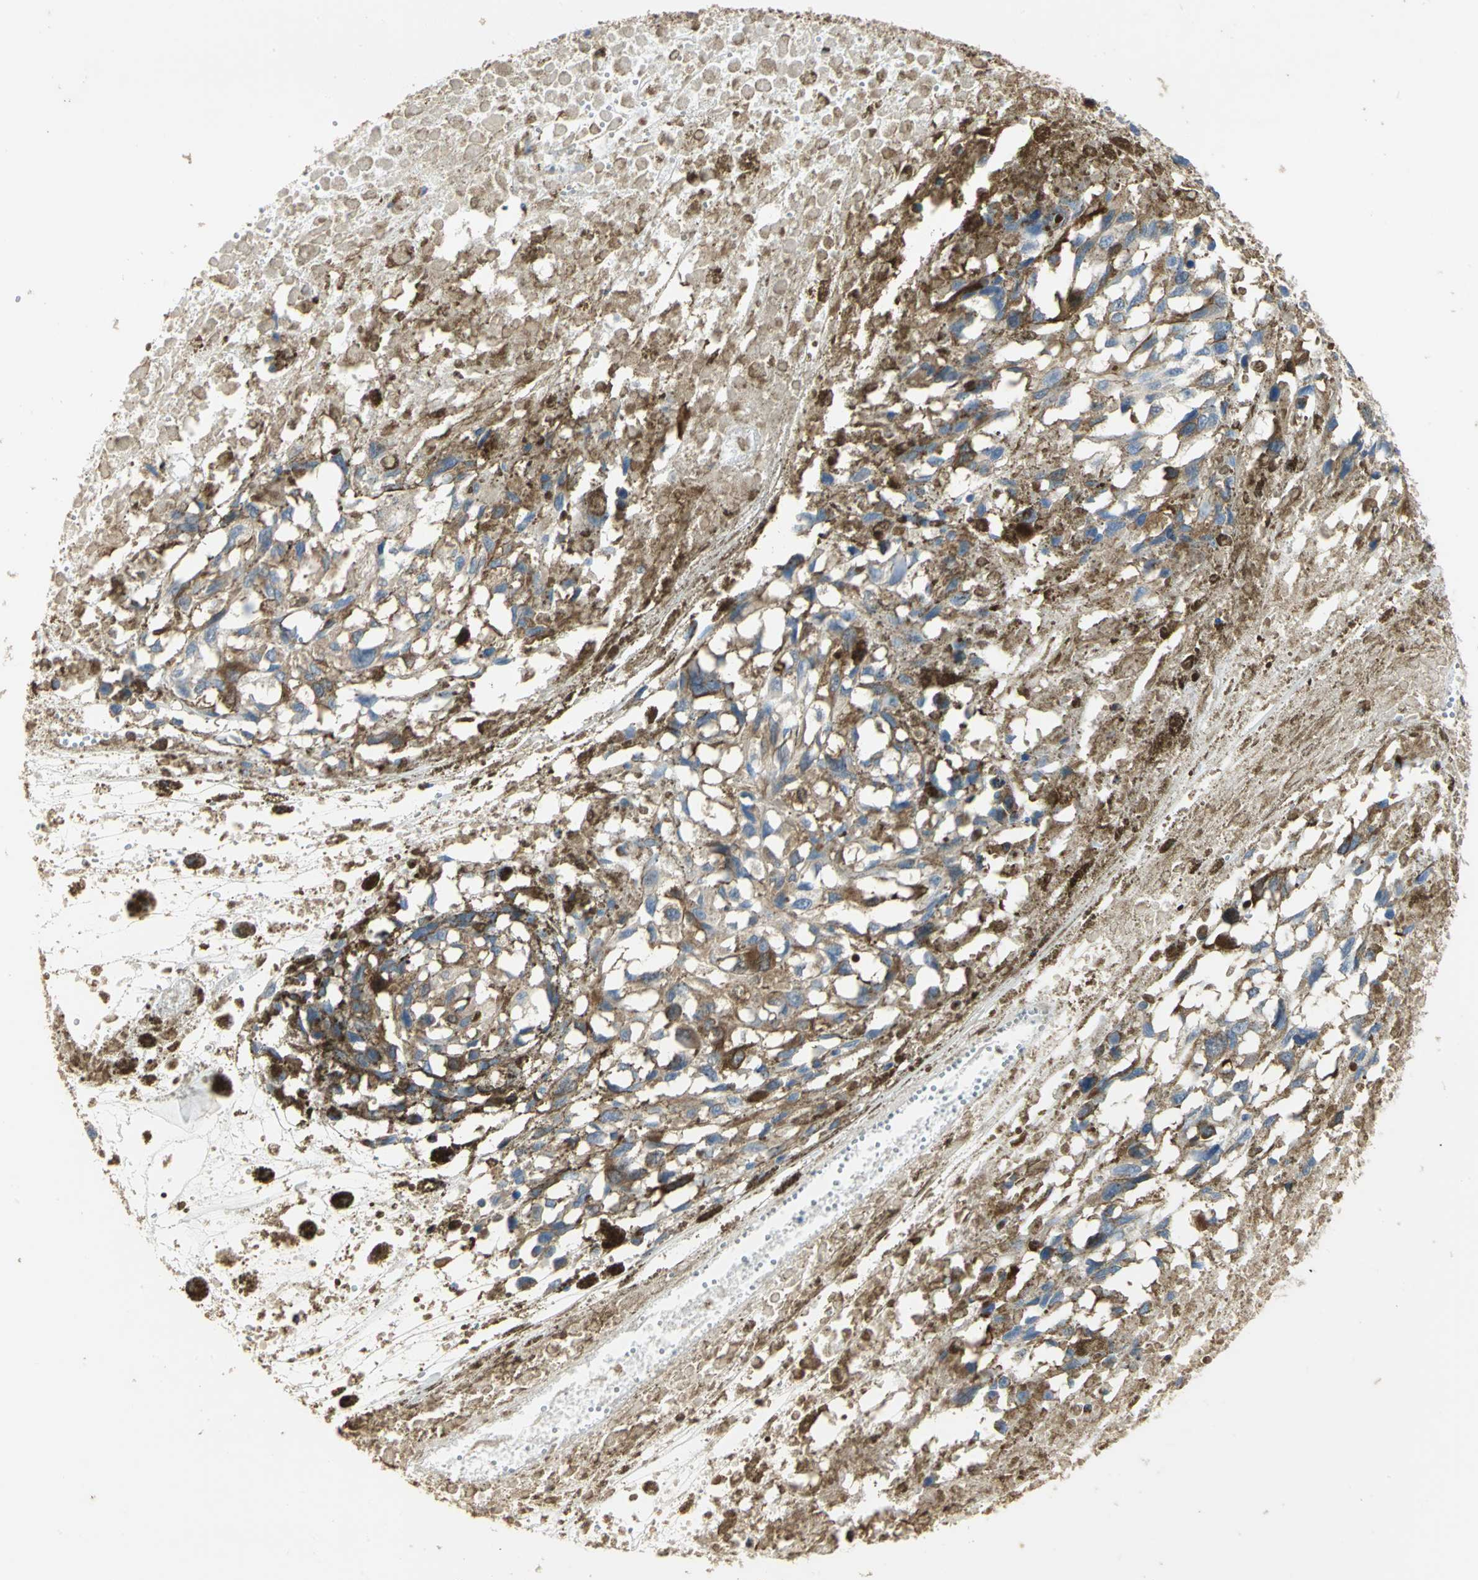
{"staining": {"intensity": "strong", "quantity": "<25%", "location": "cytoplasmic/membranous"}, "tissue": "melanoma", "cell_type": "Tumor cells", "image_type": "cancer", "snomed": [{"axis": "morphology", "description": "Malignant melanoma, Metastatic site"}, {"axis": "topography", "description": "Lymph node"}], "caption": "Approximately <25% of tumor cells in malignant melanoma (metastatic site) show strong cytoplasmic/membranous protein staining as visualized by brown immunohistochemical staining.", "gene": "DLGAP5", "patient": {"sex": "male", "age": 59}}